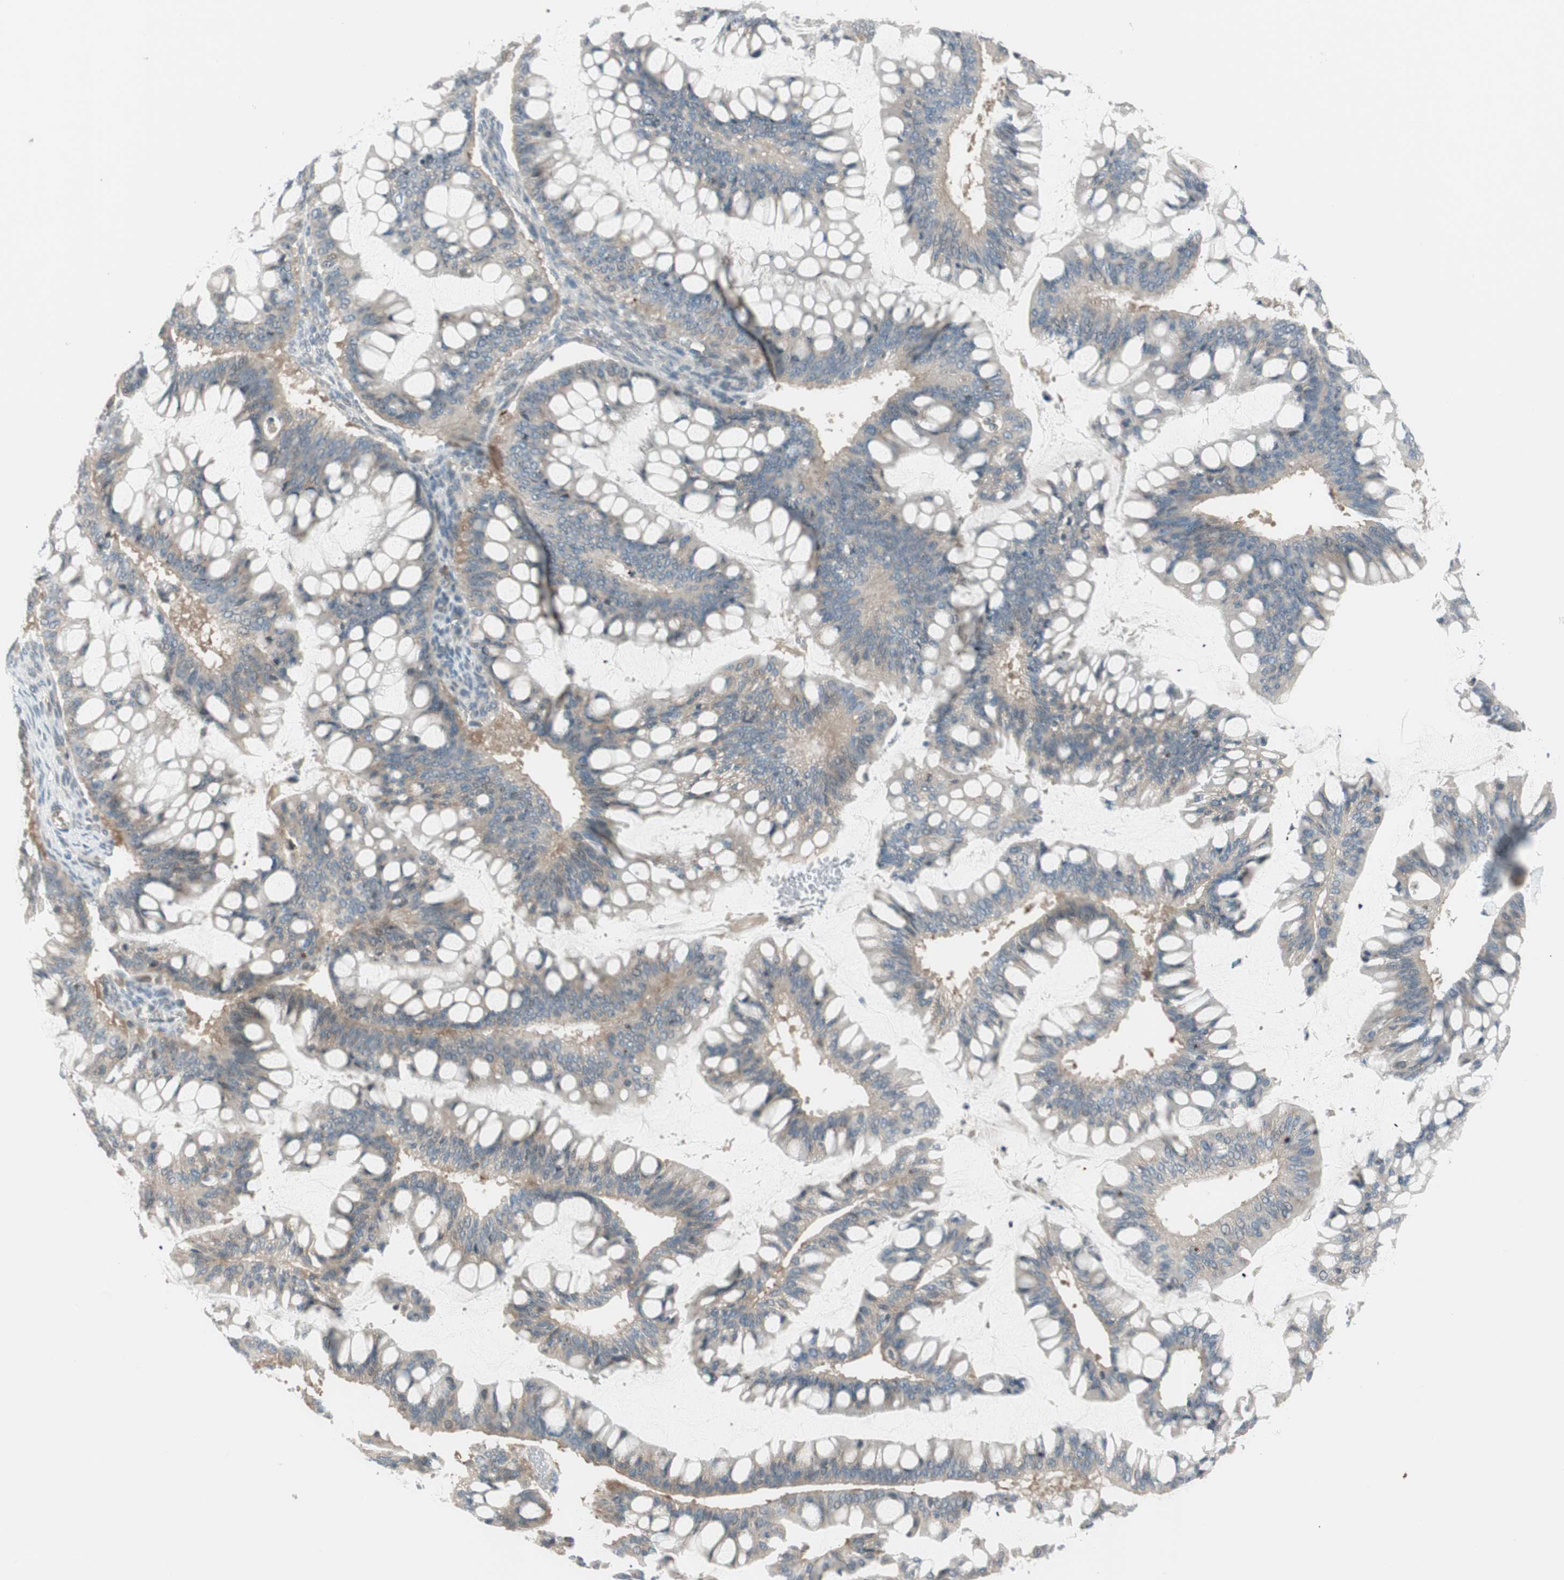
{"staining": {"intensity": "weak", "quantity": "25%-75%", "location": "cytoplasmic/membranous"}, "tissue": "ovarian cancer", "cell_type": "Tumor cells", "image_type": "cancer", "snomed": [{"axis": "morphology", "description": "Cystadenocarcinoma, mucinous, NOS"}, {"axis": "topography", "description": "Ovary"}], "caption": "IHC (DAB) staining of human ovarian cancer (mucinous cystadenocarcinoma) exhibits weak cytoplasmic/membranous protein expression in approximately 25%-75% of tumor cells.", "gene": "CGRRF1", "patient": {"sex": "female", "age": 73}}